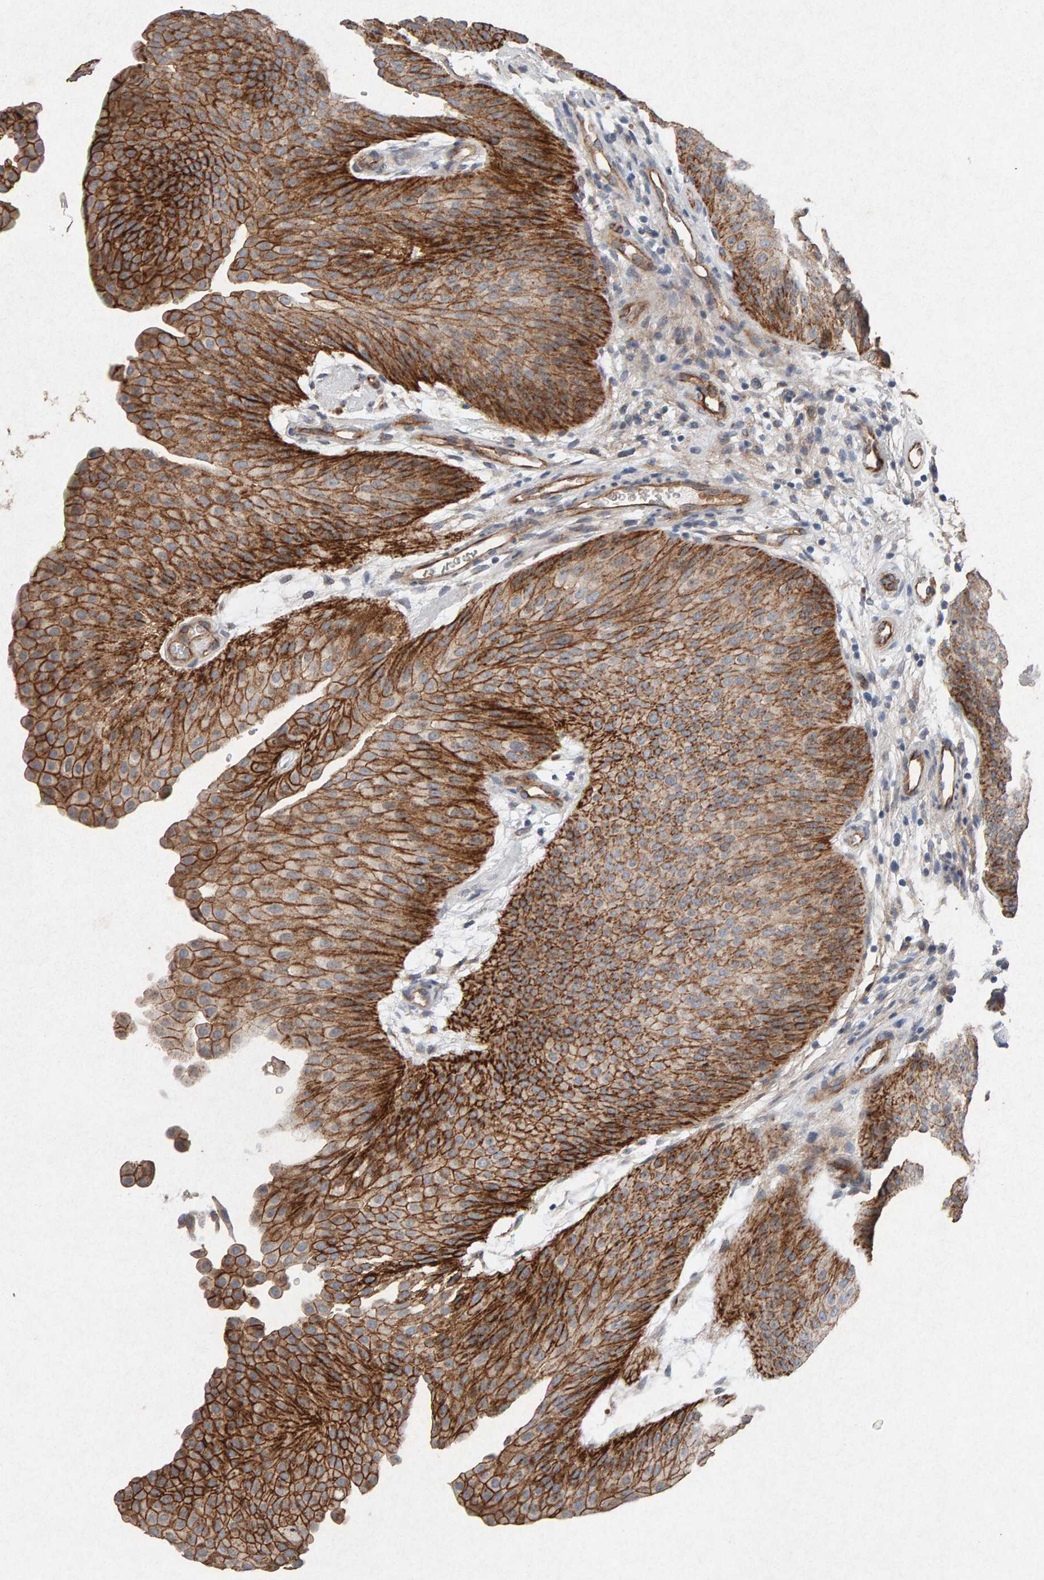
{"staining": {"intensity": "strong", "quantity": ">75%", "location": "cytoplasmic/membranous"}, "tissue": "urothelial cancer", "cell_type": "Tumor cells", "image_type": "cancer", "snomed": [{"axis": "morphology", "description": "Urothelial carcinoma, Low grade"}, {"axis": "topography", "description": "Urinary bladder"}], "caption": "Immunohistochemistry photomicrograph of human urothelial cancer stained for a protein (brown), which demonstrates high levels of strong cytoplasmic/membranous staining in approximately >75% of tumor cells.", "gene": "PTPRM", "patient": {"sex": "female", "age": 60}}